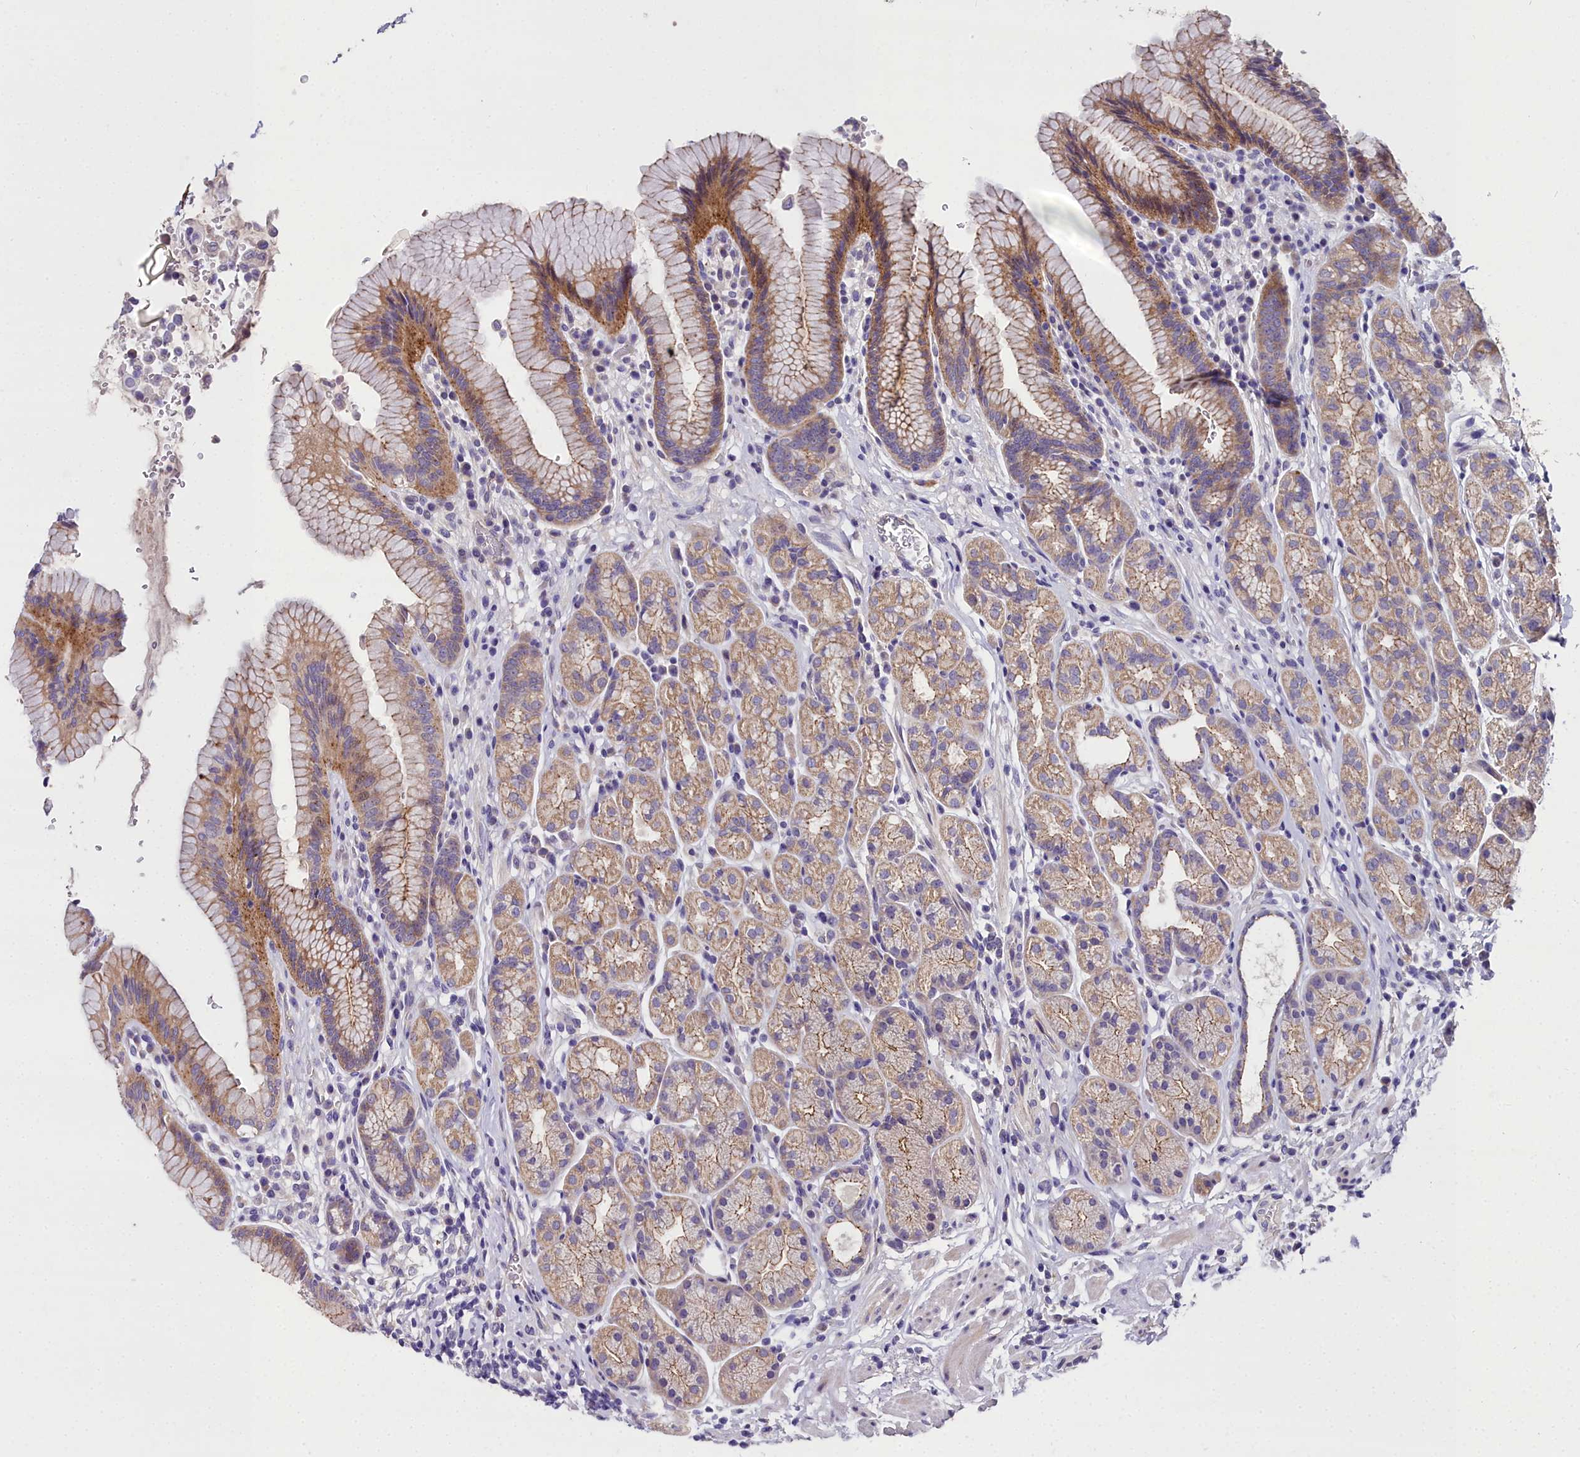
{"staining": {"intensity": "moderate", "quantity": "25%-75%", "location": "cytoplasmic/membranous"}, "tissue": "stomach", "cell_type": "Glandular cells", "image_type": "normal", "snomed": [{"axis": "morphology", "description": "Normal tissue, NOS"}, {"axis": "topography", "description": "Stomach"}], "caption": "Moderate cytoplasmic/membranous protein expression is identified in approximately 25%-75% of glandular cells in stomach.", "gene": "NT5M", "patient": {"sex": "male", "age": 63}}